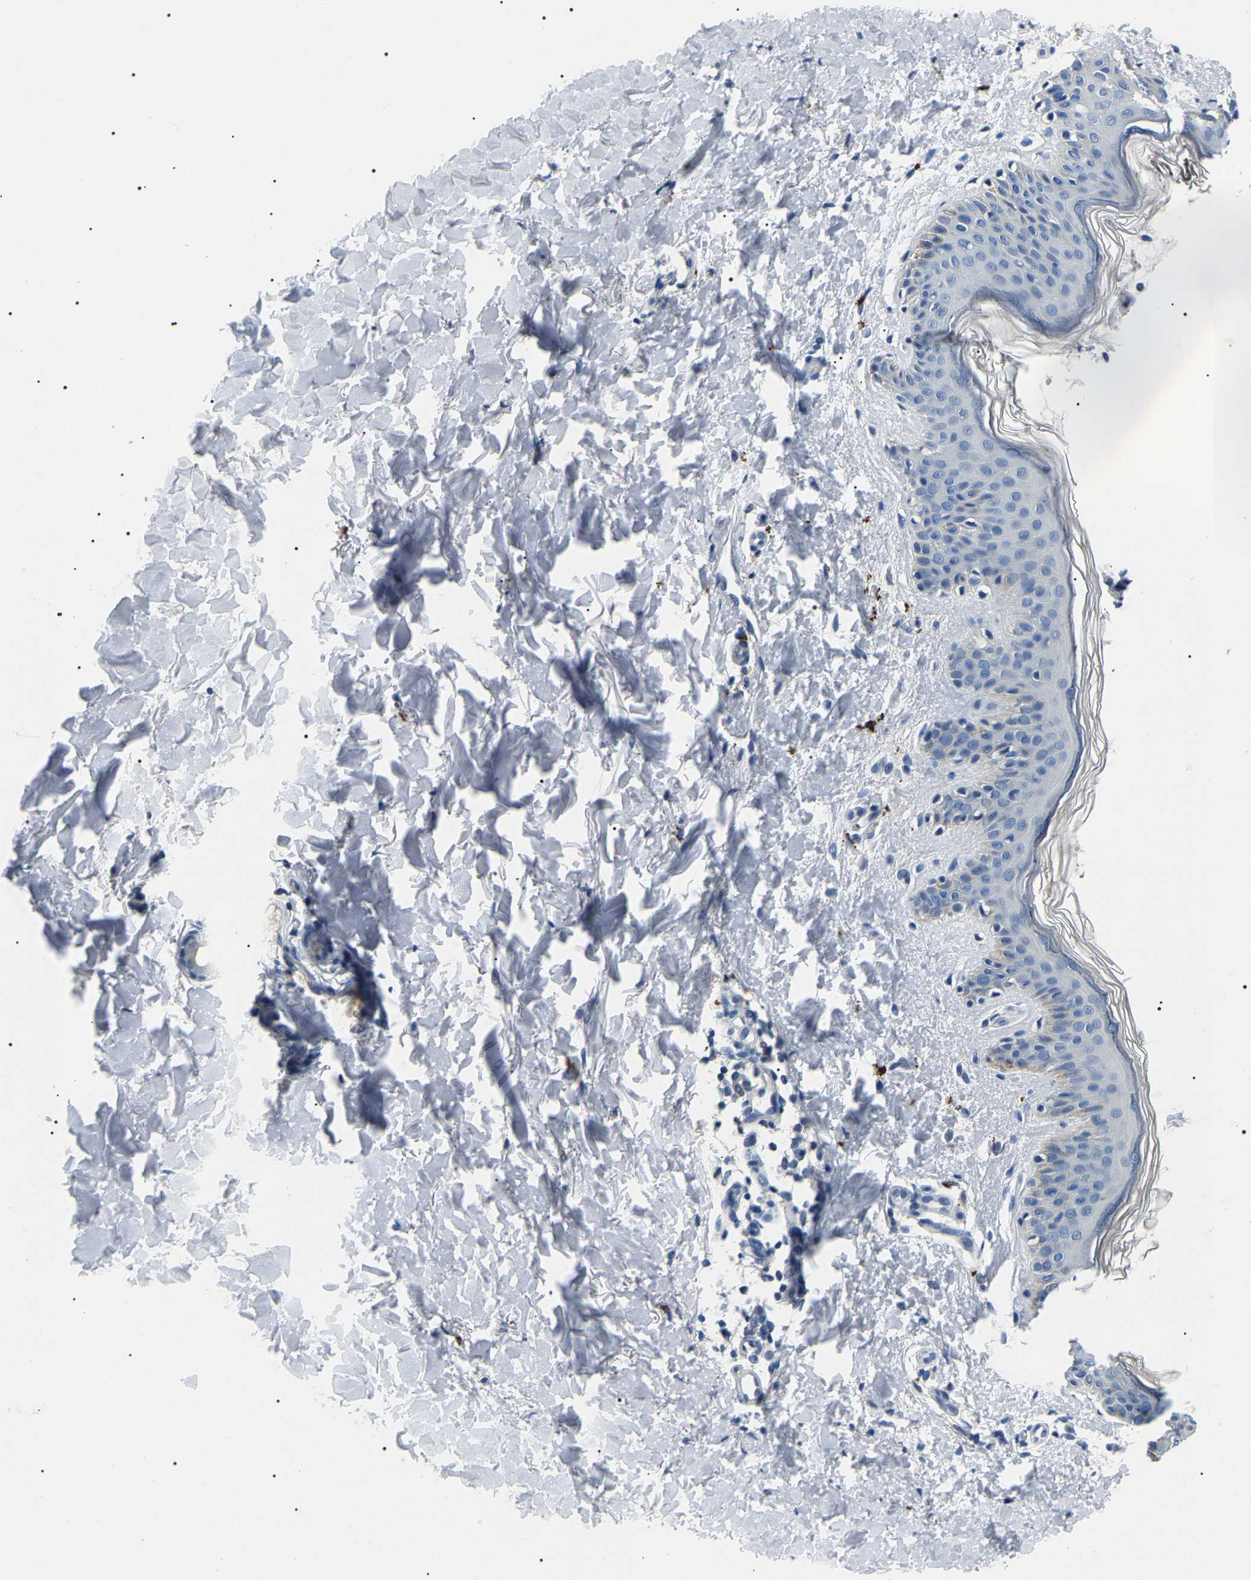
{"staining": {"intensity": "negative", "quantity": "none", "location": "none"}, "tissue": "skin", "cell_type": "Fibroblasts", "image_type": "normal", "snomed": [{"axis": "morphology", "description": "Normal tissue, NOS"}, {"axis": "topography", "description": "Skin"}], "caption": "Image shows no protein positivity in fibroblasts of normal skin. (DAB (3,3'-diaminobenzidine) IHC visualized using brightfield microscopy, high magnification).", "gene": "KLK15", "patient": {"sex": "male", "age": 40}}